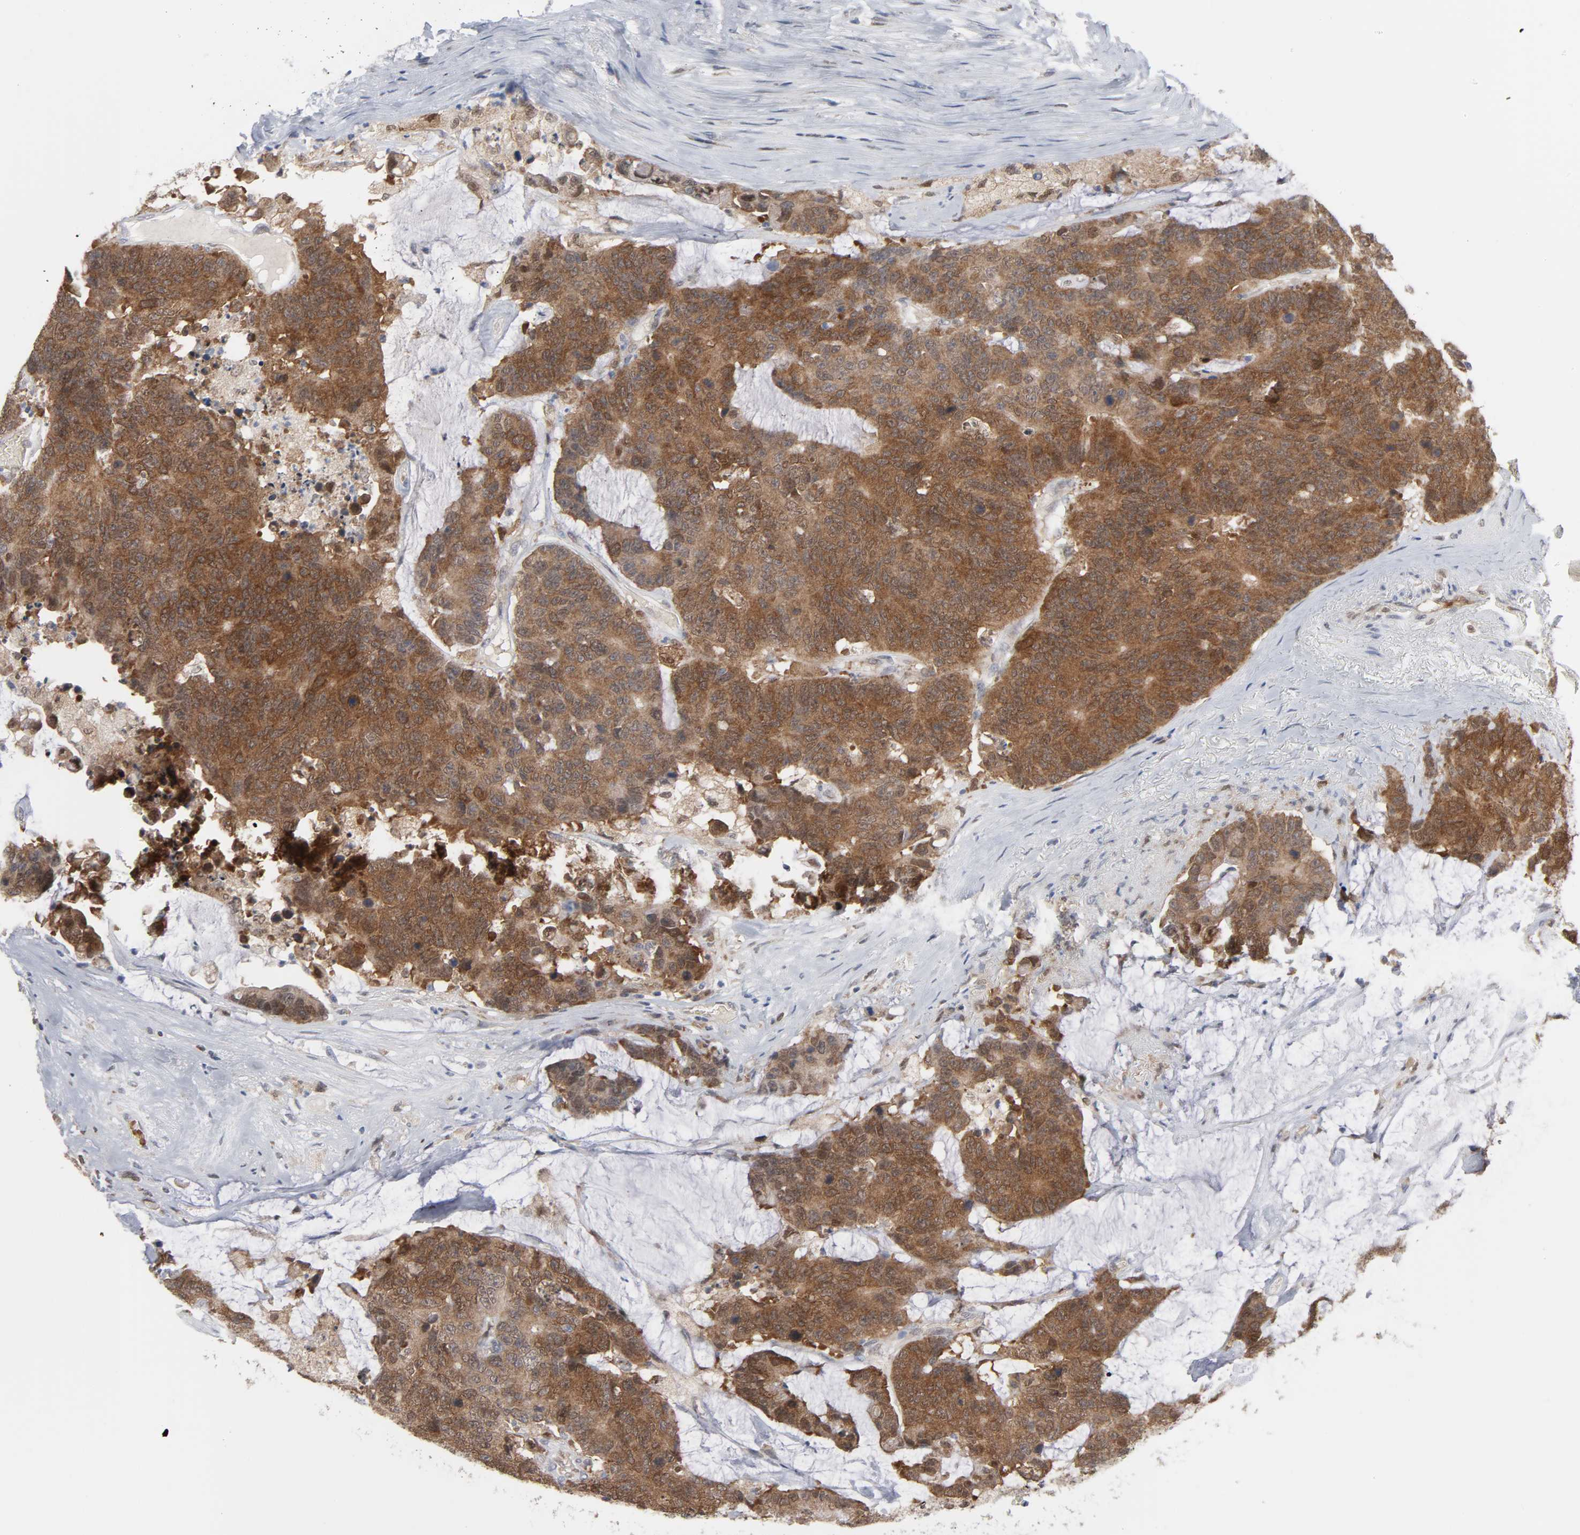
{"staining": {"intensity": "moderate", "quantity": ">75%", "location": "cytoplasmic/membranous"}, "tissue": "colorectal cancer", "cell_type": "Tumor cells", "image_type": "cancer", "snomed": [{"axis": "morphology", "description": "Adenocarcinoma, NOS"}, {"axis": "topography", "description": "Colon"}], "caption": "Colorectal cancer (adenocarcinoma) stained with immunohistochemistry reveals moderate cytoplasmic/membranous positivity in about >75% of tumor cells. (DAB (3,3'-diaminobenzidine) IHC, brown staining for protein, blue staining for nuclei).", "gene": "PRDX1", "patient": {"sex": "female", "age": 86}}